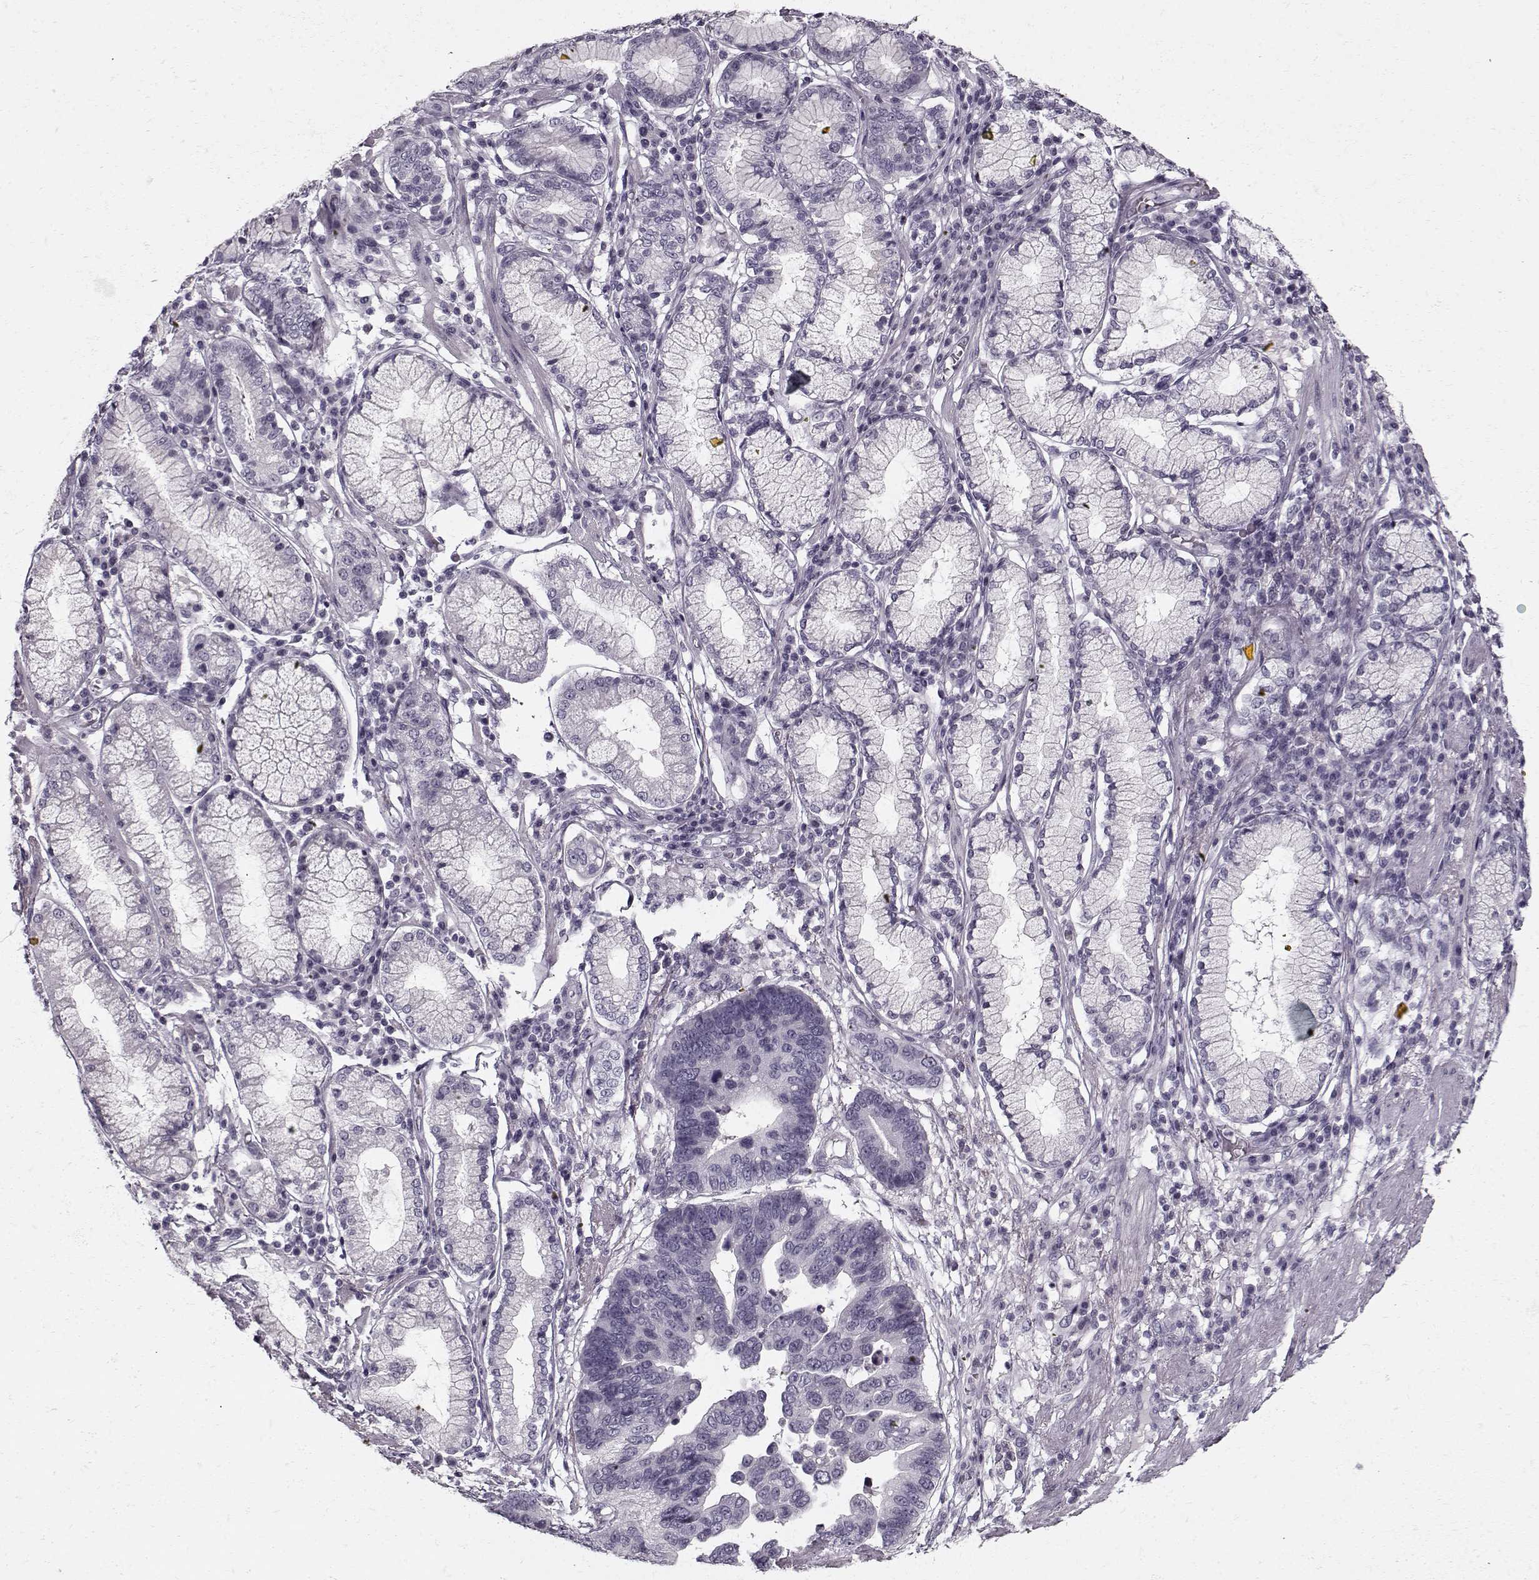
{"staining": {"intensity": "negative", "quantity": "none", "location": "none"}, "tissue": "stomach cancer", "cell_type": "Tumor cells", "image_type": "cancer", "snomed": [{"axis": "morphology", "description": "Adenocarcinoma, NOS"}, {"axis": "topography", "description": "Stomach"}], "caption": "This photomicrograph is of adenocarcinoma (stomach) stained with IHC to label a protein in brown with the nuclei are counter-stained blue. There is no expression in tumor cells.", "gene": "PNMT", "patient": {"sex": "male", "age": 84}}